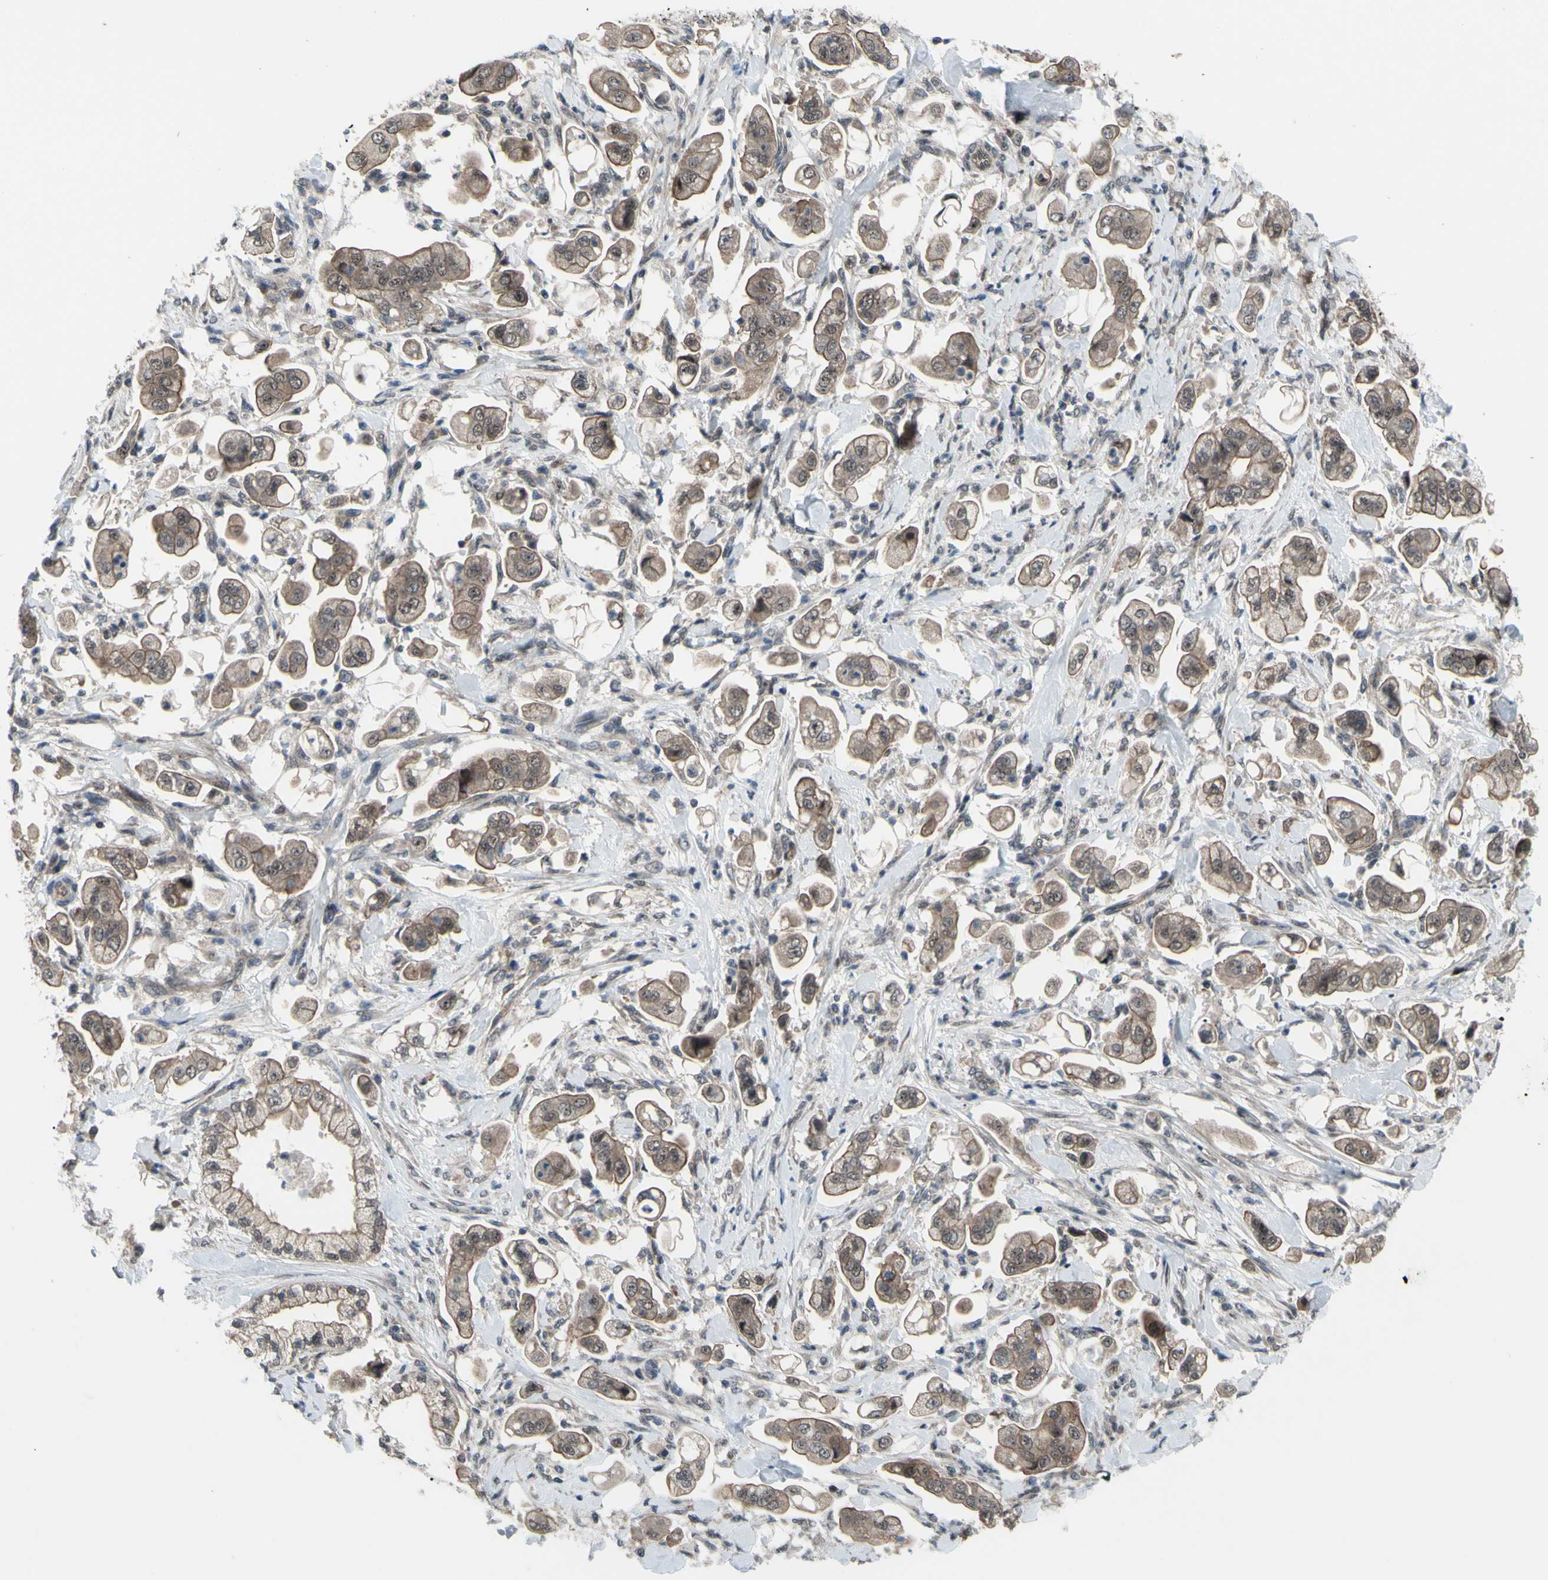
{"staining": {"intensity": "moderate", "quantity": "25%-75%", "location": "cytoplasmic/membranous"}, "tissue": "stomach cancer", "cell_type": "Tumor cells", "image_type": "cancer", "snomed": [{"axis": "morphology", "description": "Adenocarcinoma, NOS"}, {"axis": "topography", "description": "Stomach"}], "caption": "Protein analysis of stomach adenocarcinoma tissue shows moderate cytoplasmic/membranous positivity in about 25%-75% of tumor cells. The staining is performed using DAB brown chromogen to label protein expression. The nuclei are counter-stained blue using hematoxylin.", "gene": "TRDMT1", "patient": {"sex": "male", "age": 62}}